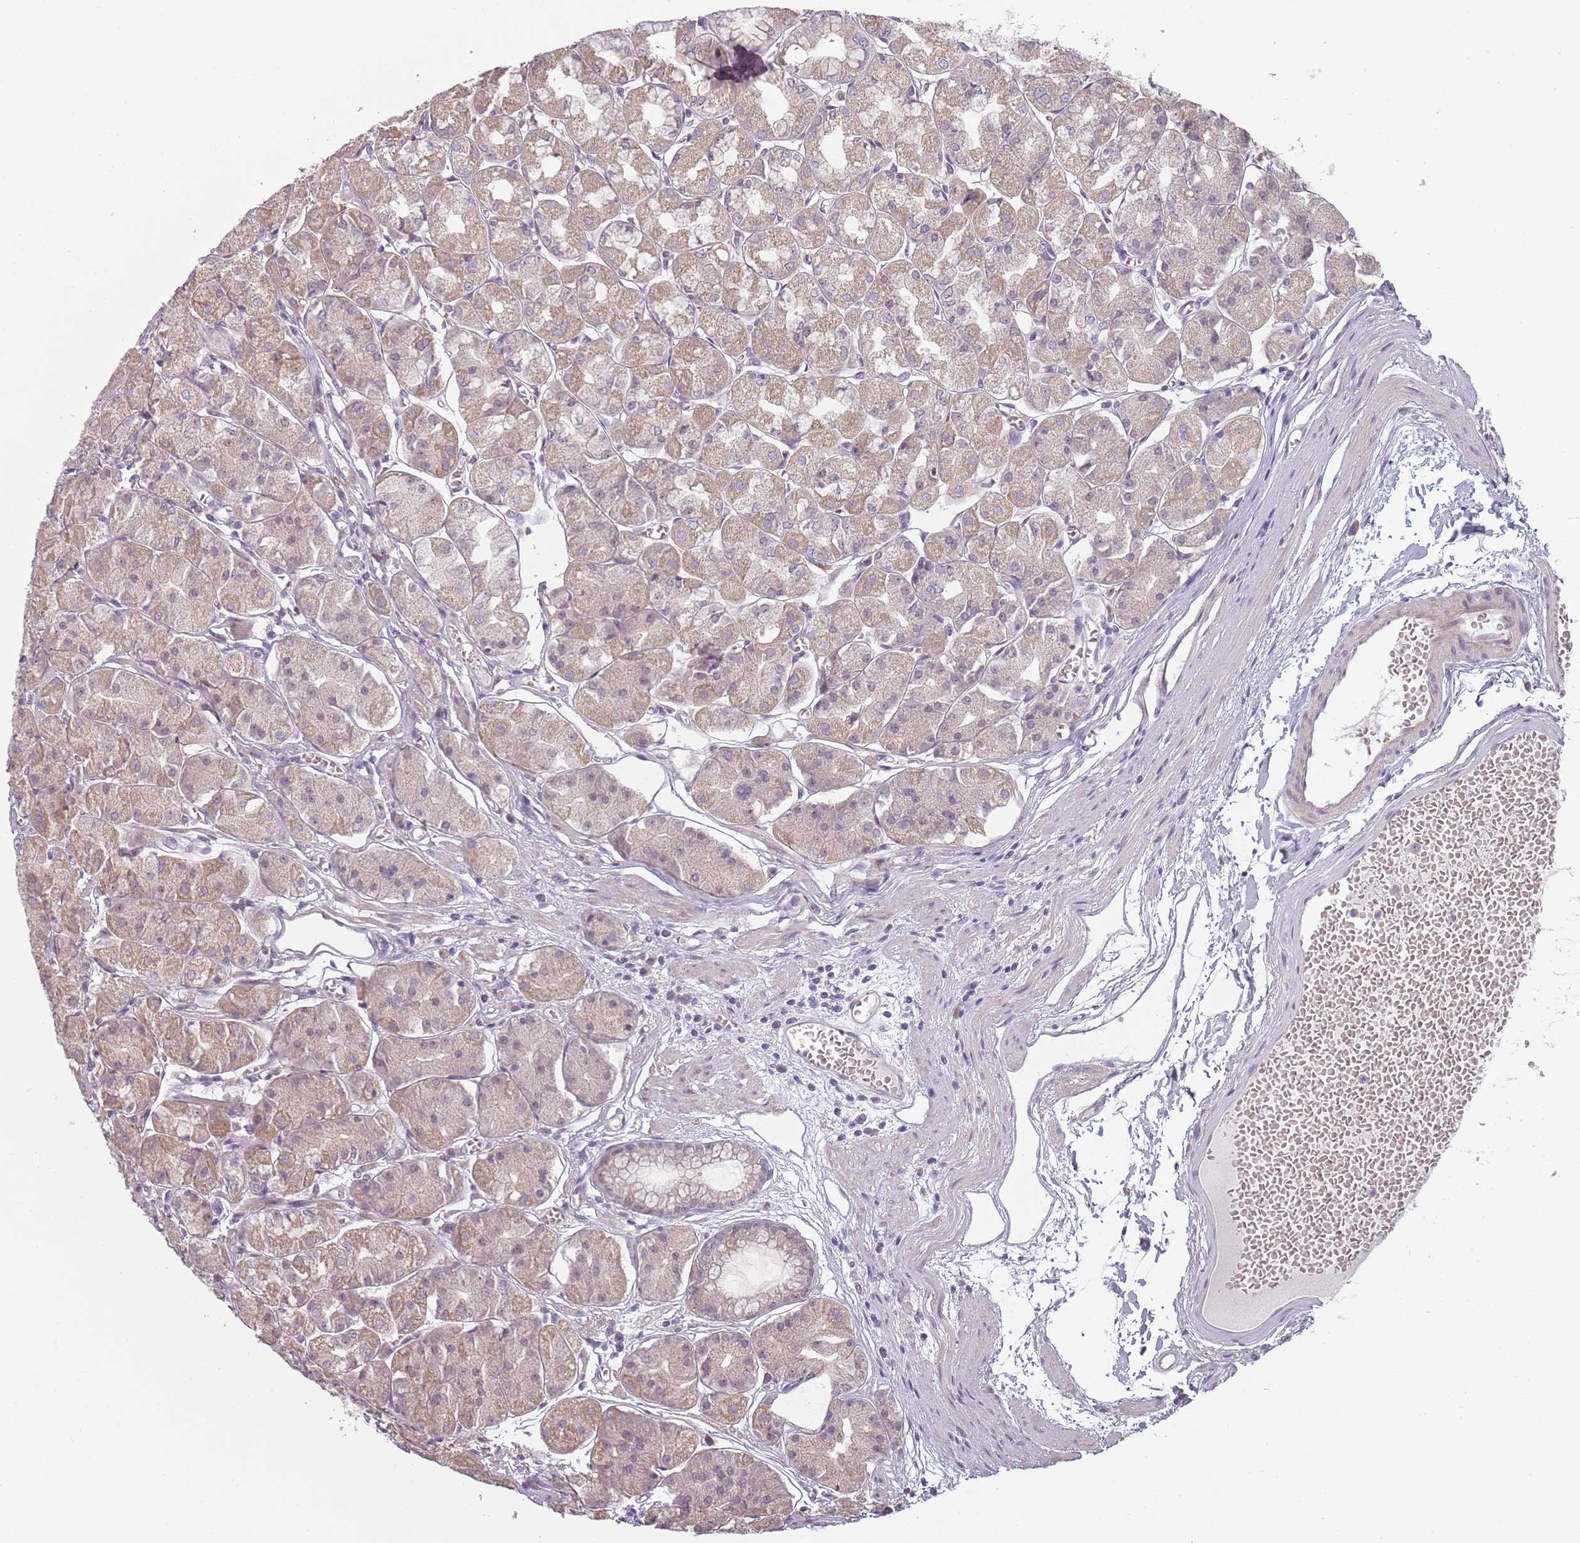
{"staining": {"intensity": "weak", "quantity": ">75%", "location": "cytoplasmic/membranous,nuclear"}, "tissue": "stomach", "cell_type": "Glandular cells", "image_type": "normal", "snomed": [{"axis": "morphology", "description": "Normal tissue, NOS"}, {"axis": "topography", "description": "Stomach"}], "caption": "Protein expression analysis of normal stomach reveals weak cytoplasmic/membranous,nuclear positivity in about >75% of glandular cells.", "gene": "CC2D2B", "patient": {"sex": "male", "age": 55}}